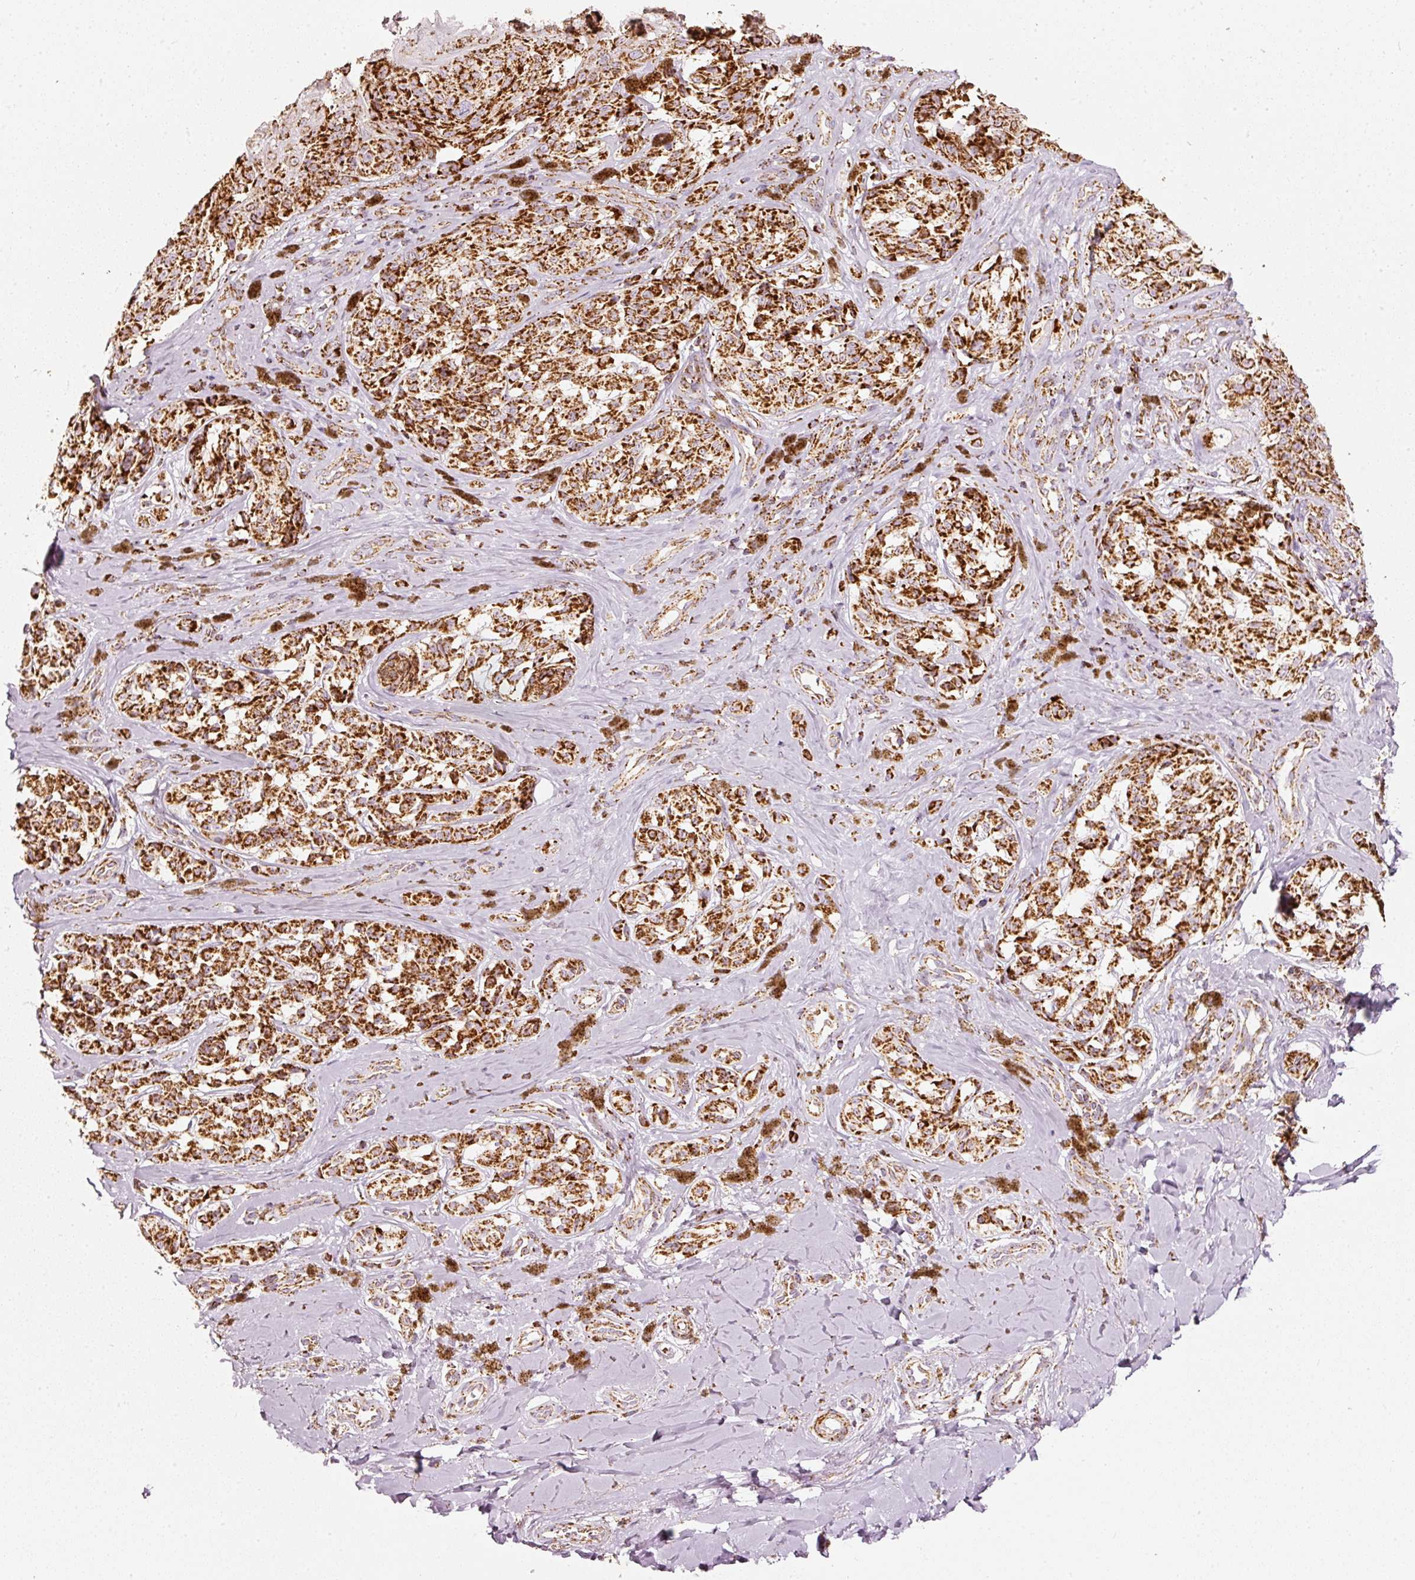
{"staining": {"intensity": "strong", "quantity": ">75%", "location": "cytoplasmic/membranous"}, "tissue": "melanoma", "cell_type": "Tumor cells", "image_type": "cancer", "snomed": [{"axis": "morphology", "description": "Malignant melanoma, NOS"}, {"axis": "topography", "description": "Skin"}], "caption": "Malignant melanoma stained for a protein shows strong cytoplasmic/membranous positivity in tumor cells. (IHC, brightfield microscopy, high magnification).", "gene": "UQCRC1", "patient": {"sex": "female", "age": 65}}